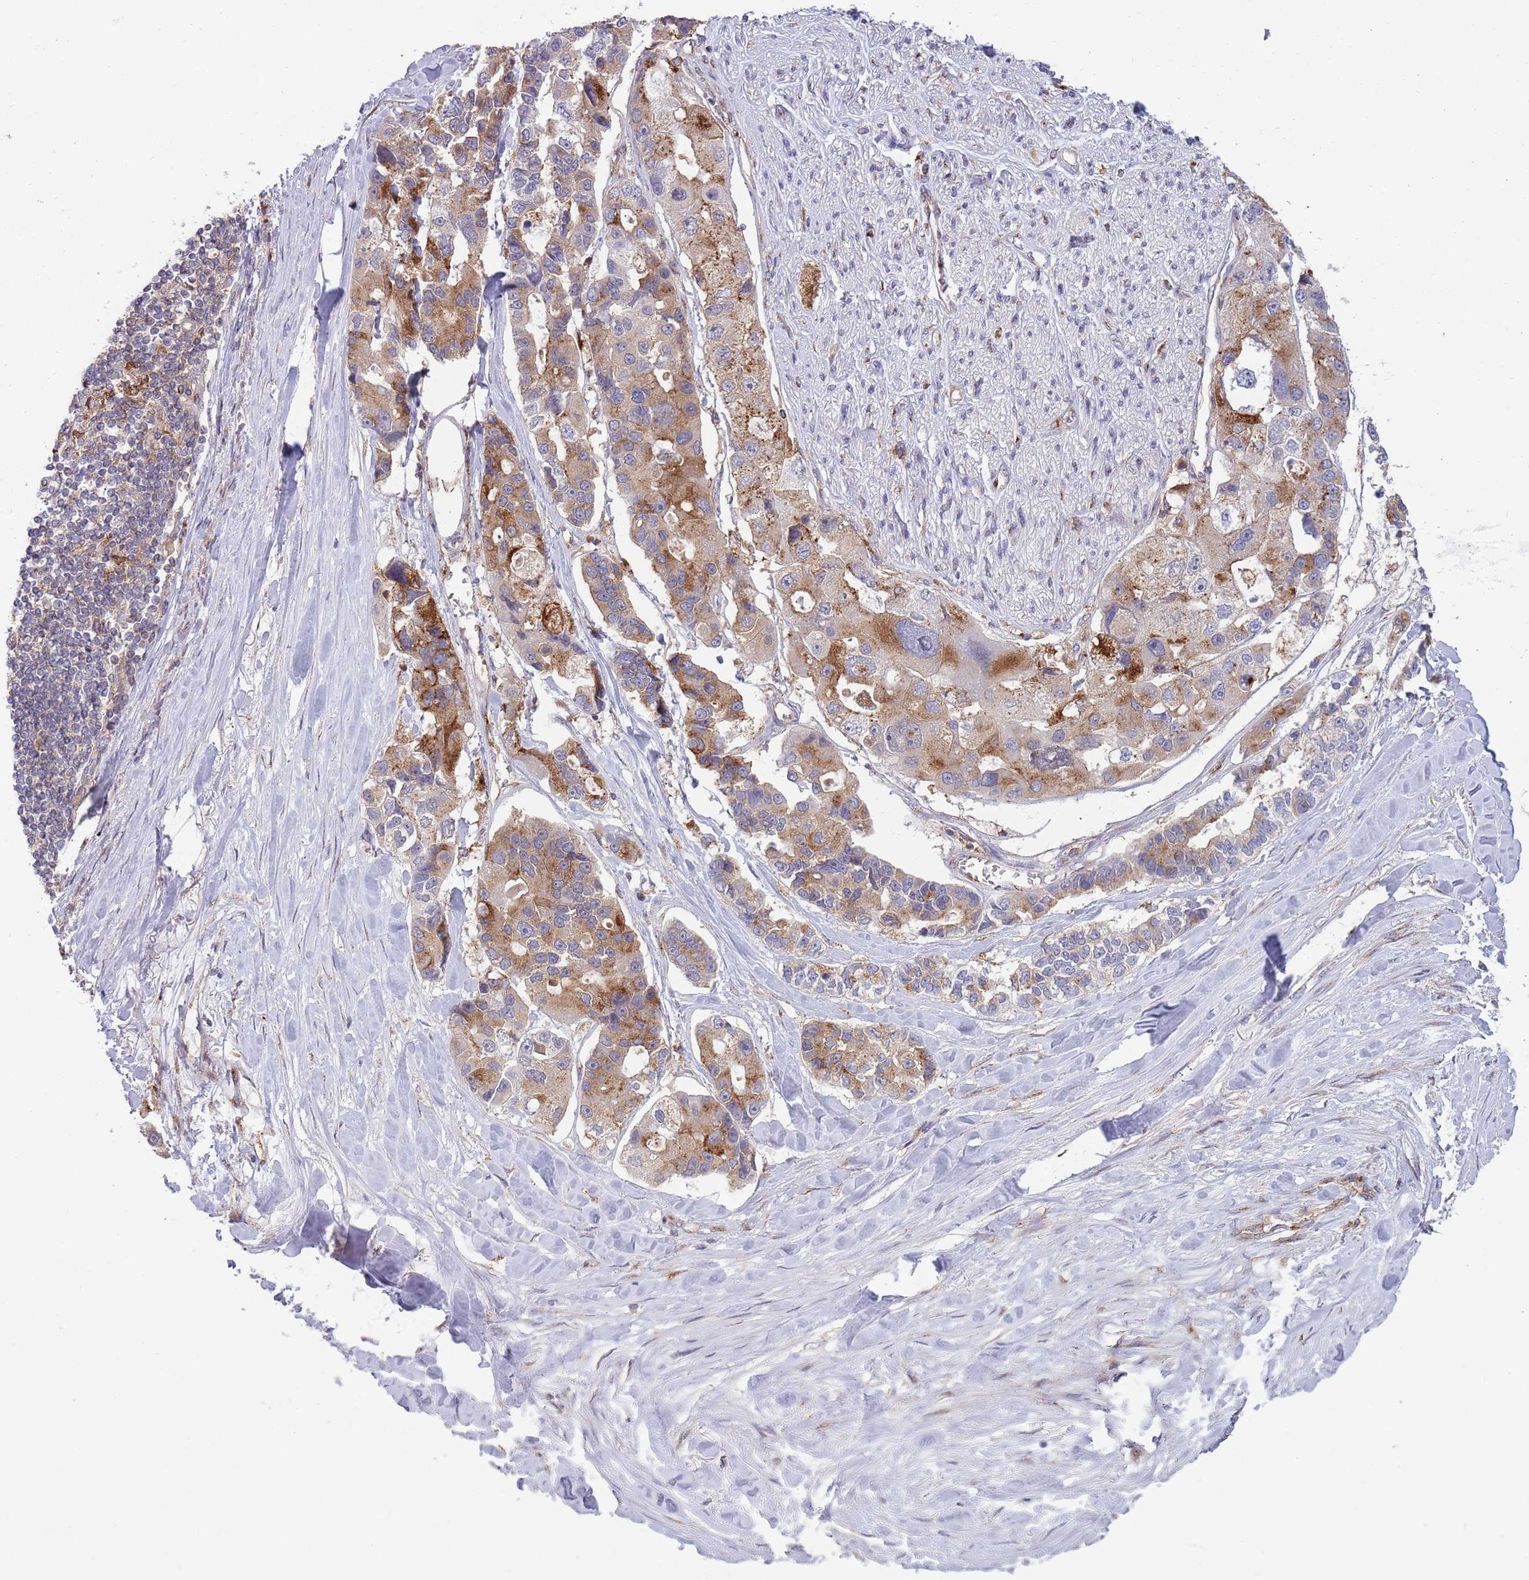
{"staining": {"intensity": "moderate", "quantity": "25%-75%", "location": "cytoplasmic/membranous"}, "tissue": "lung cancer", "cell_type": "Tumor cells", "image_type": "cancer", "snomed": [{"axis": "morphology", "description": "Adenocarcinoma, NOS"}, {"axis": "topography", "description": "Lung"}], "caption": "About 25%-75% of tumor cells in human lung cancer demonstrate moderate cytoplasmic/membranous protein positivity as visualized by brown immunohistochemical staining.", "gene": "BTBD7", "patient": {"sex": "female", "age": 54}}